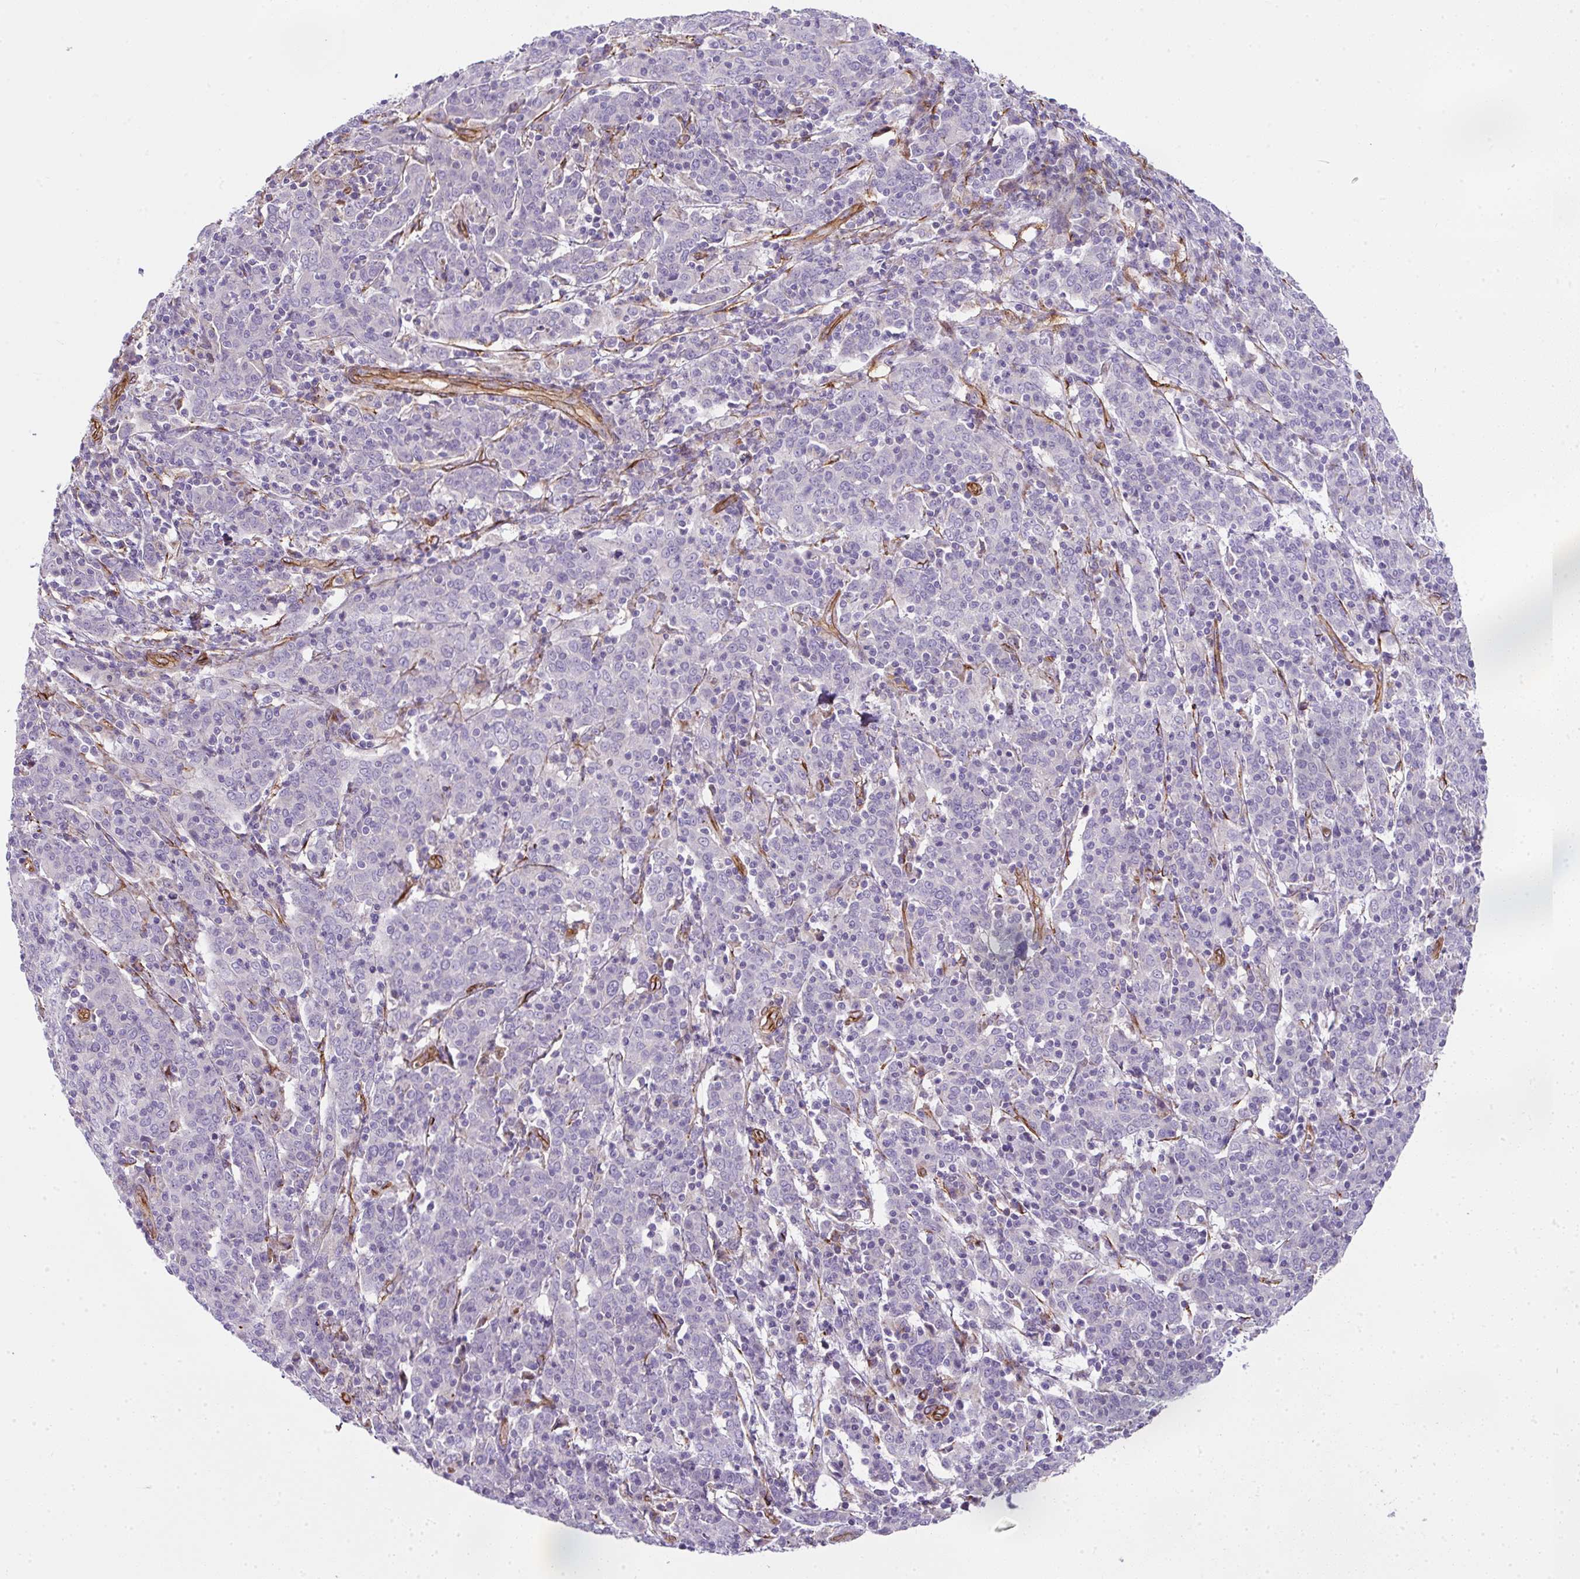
{"staining": {"intensity": "negative", "quantity": "none", "location": "none"}, "tissue": "cervical cancer", "cell_type": "Tumor cells", "image_type": "cancer", "snomed": [{"axis": "morphology", "description": "Squamous cell carcinoma, NOS"}, {"axis": "topography", "description": "Cervix"}], "caption": "DAB (3,3'-diaminobenzidine) immunohistochemical staining of squamous cell carcinoma (cervical) displays no significant staining in tumor cells.", "gene": "ANKUB1", "patient": {"sex": "female", "age": 67}}